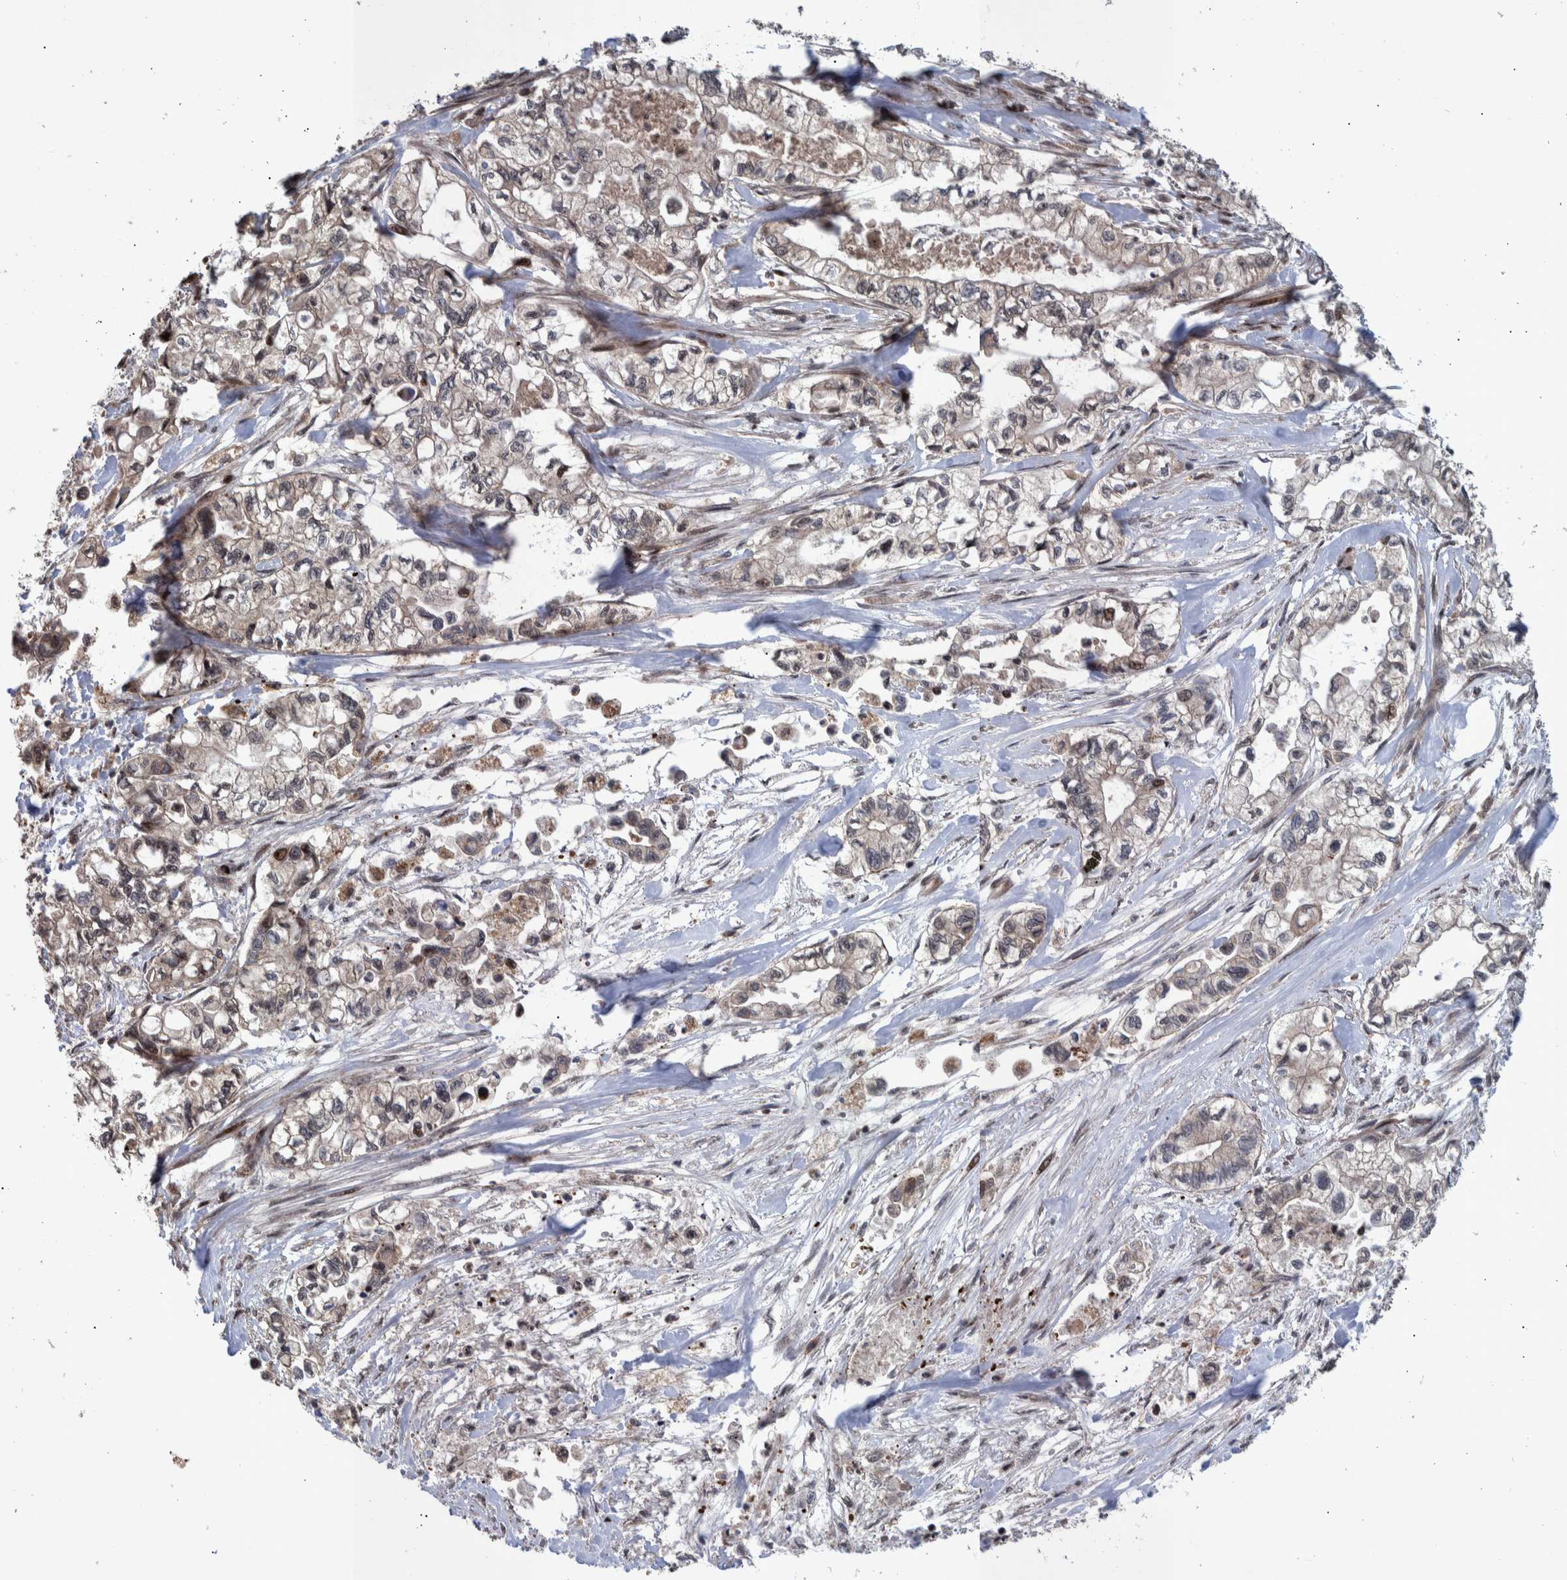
{"staining": {"intensity": "weak", "quantity": "25%-75%", "location": "cytoplasmic/membranous"}, "tissue": "pancreatic cancer", "cell_type": "Tumor cells", "image_type": "cancer", "snomed": [{"axis": "morphology", "description": "Adenocarcinoma, NOS"}, {"axis": "topography", "description": "Pancreas"}], "caption": "Protein positivity by immunohistochemistry (IHC) exhibits weak cytoplasmic/membranous positivity in approximately 25%-75% of tumor cells in pancreatic cancer (adenocarcinoma). The staining was performed using DAB (3,3'-diaminobenzidine), with brown indicating positive protein expression. Nuclei are stained blue with hematoxylin.", "gene": "SHISA6", "patient": {"sex": "male", "age": 79}}